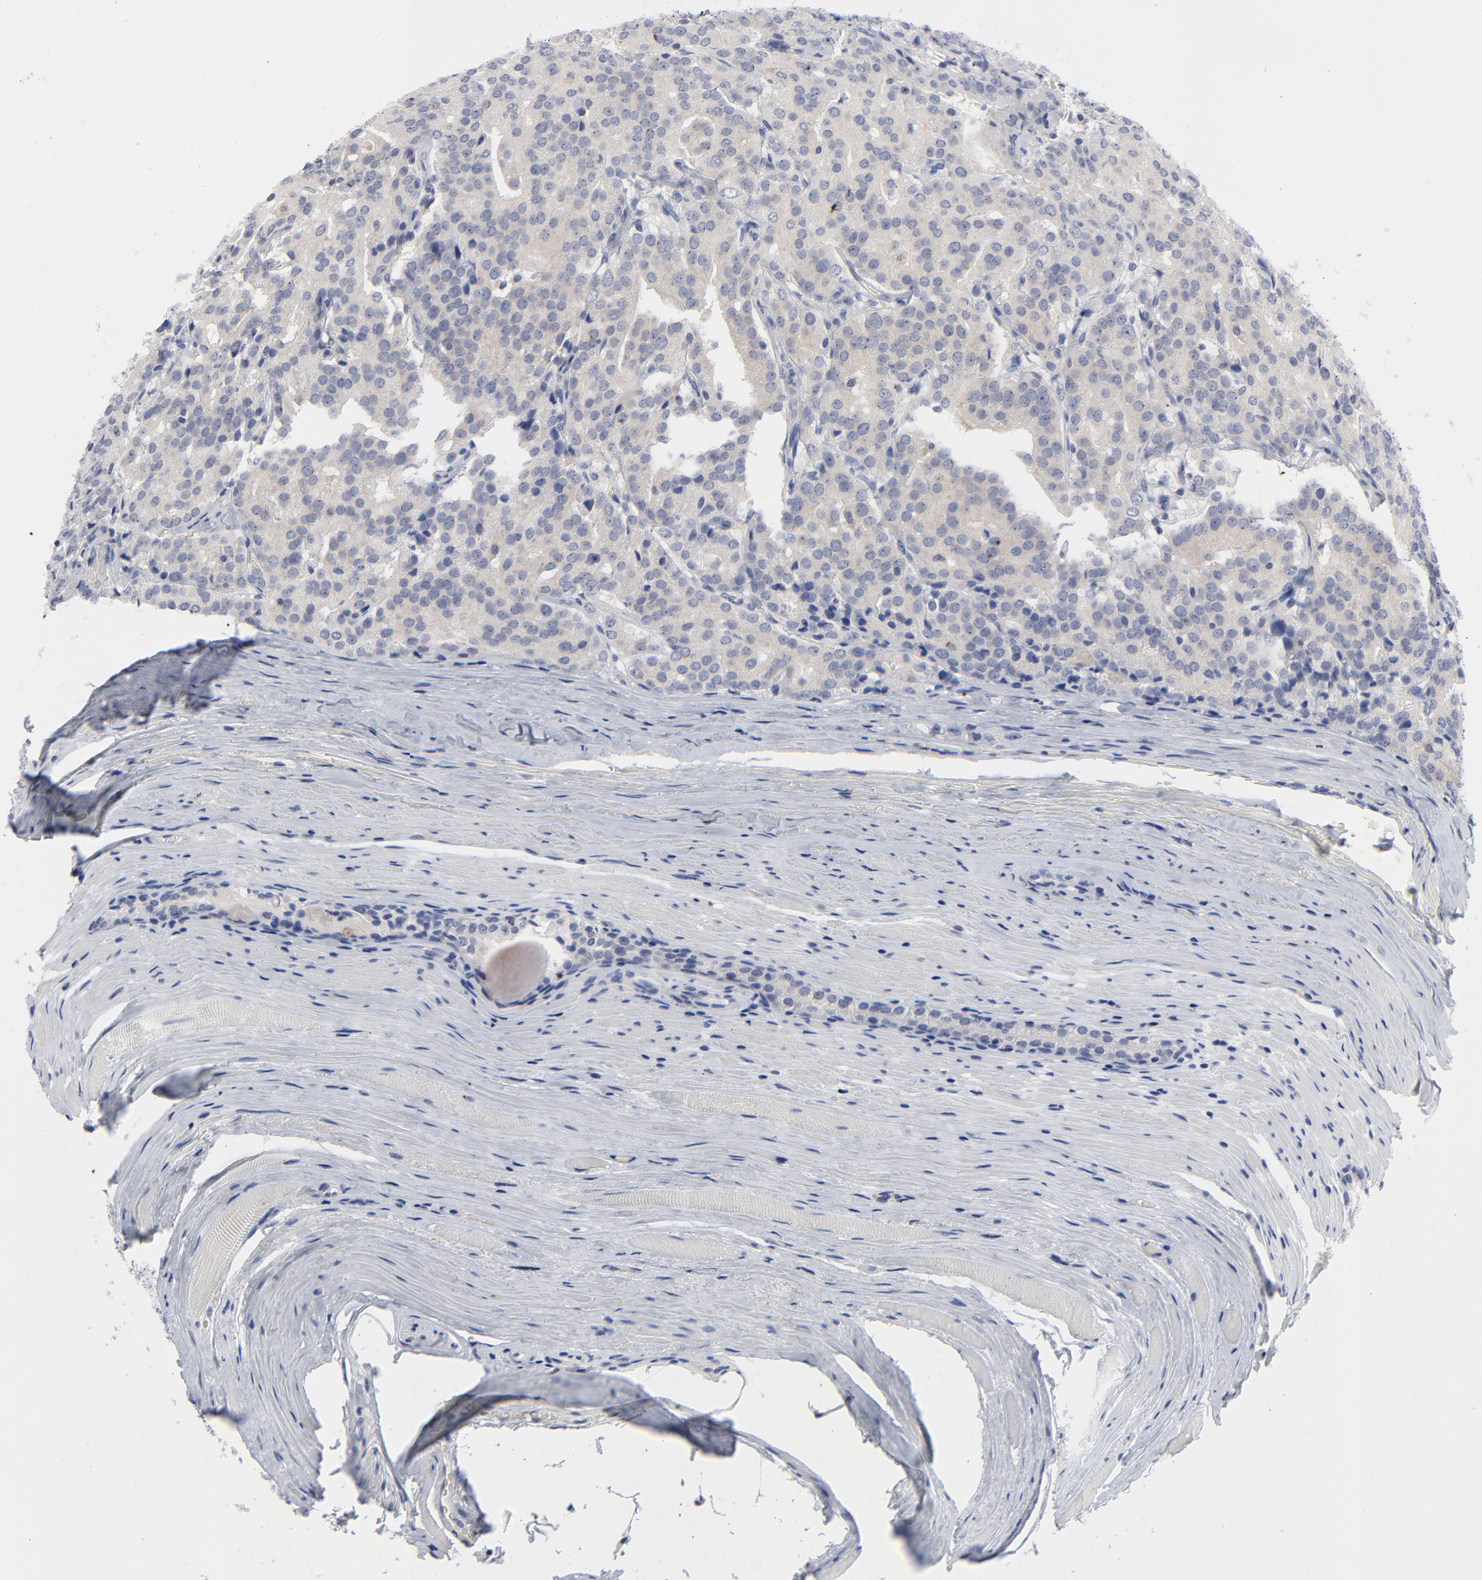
{"staining": {"intensity": "negative", "quantity": "none", "location": "none"}, "tissue": "prostate cancer", "cell_type": "Tumor cells", "image_type": "cancer", "snomed": [{"axis": "morphology", "description": "Adenocarcinoma, Medium grade"}, {"axis": "topography", "description": "Prostate"}], "caption": "Micrograph shows no significant protein positivity in tumor cells of prostate medium-grade adenocarcinoma.", "gene": "CLEC4G", "patient": {"sex": "male", "age": 72}}